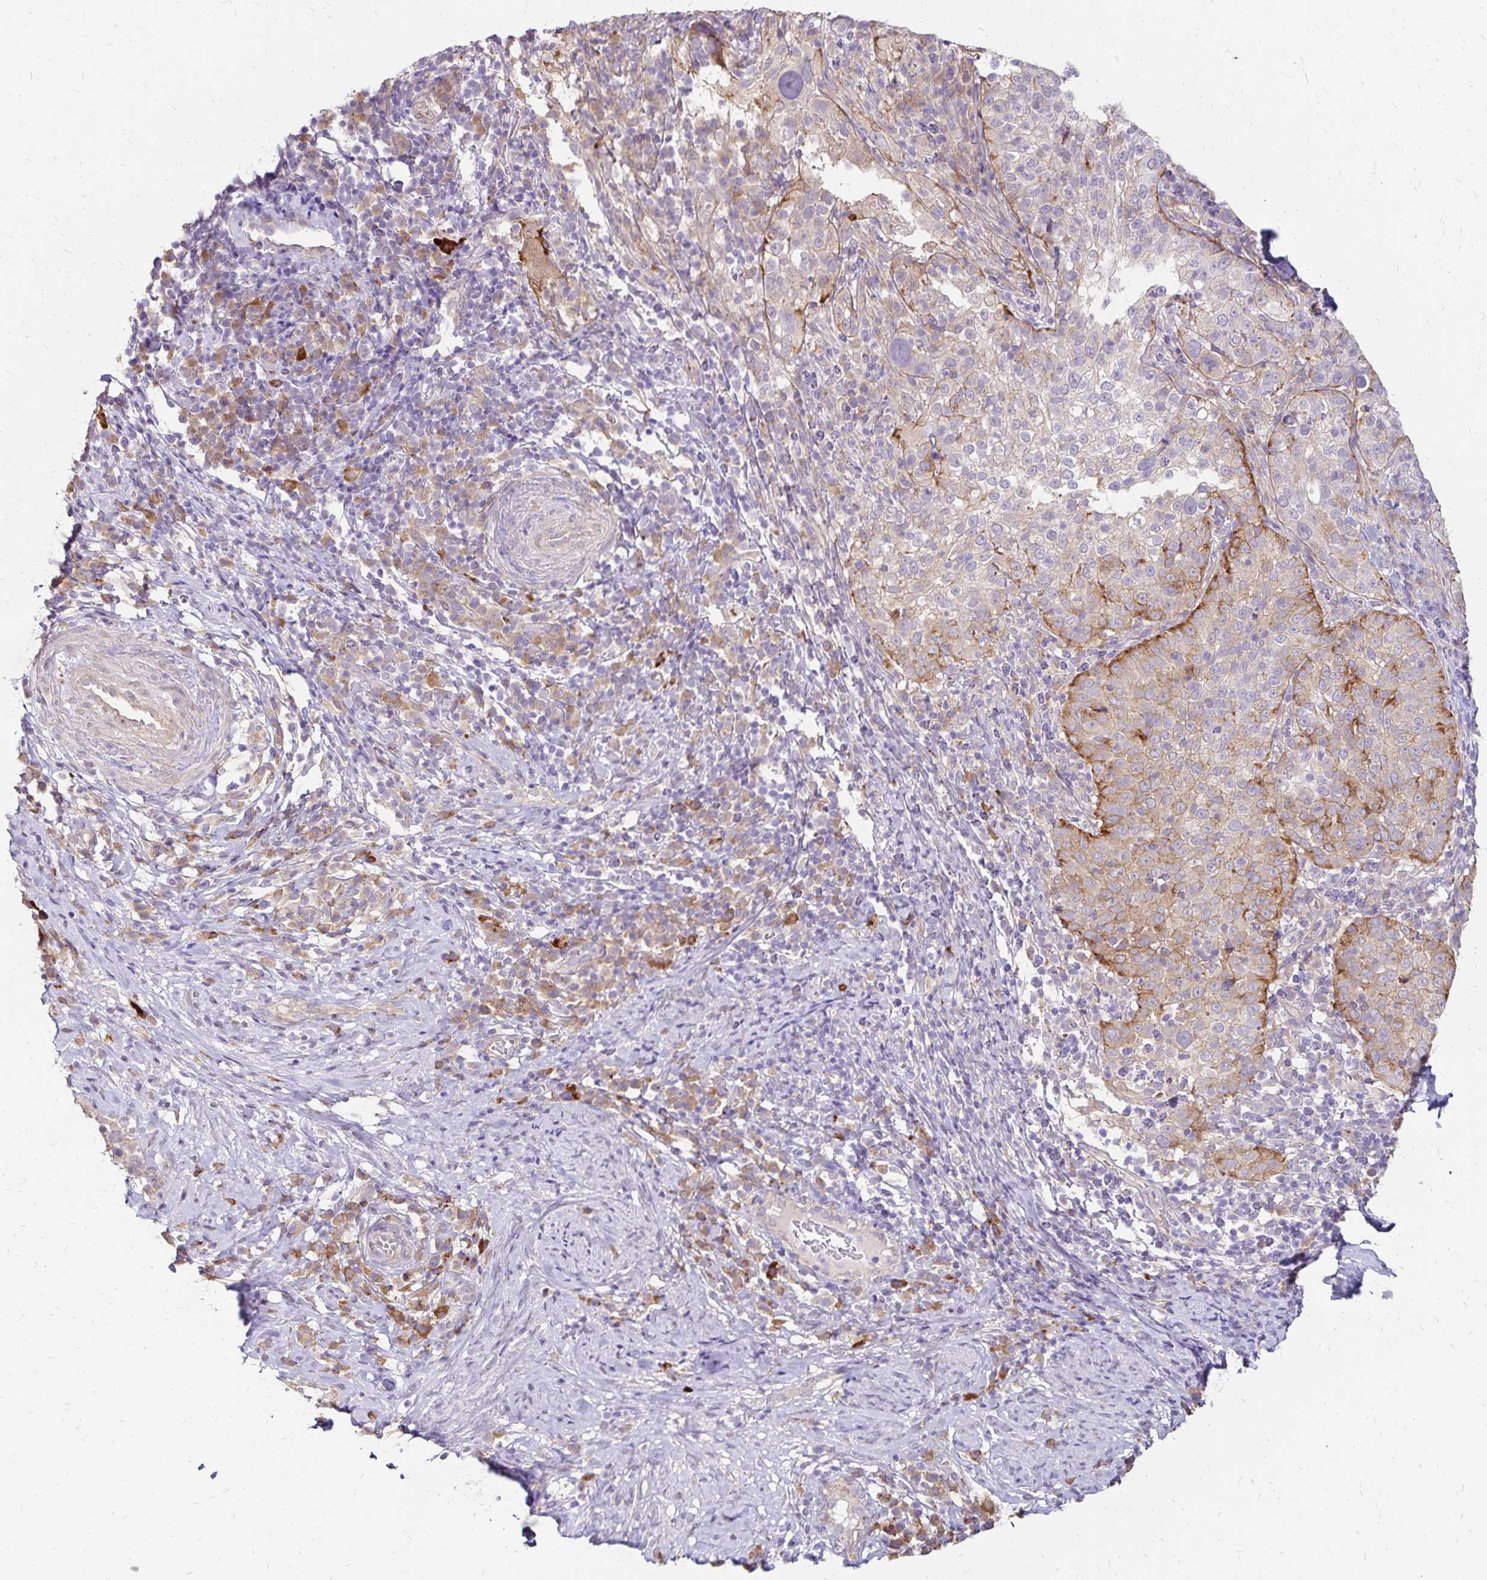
{"staining": {"intensity": "moderate", "quantity": "<25%", "location": "cytoplasmic/membranous"}, "tissue": "cervical cancer", "cell_type": "Tumor cells", "image_type": "cancer", "snomed": [{"axis": "morphology", "description": "Squamous cell carcinoma, NOS"}, {"axis": "topography", "description": "Cervix"}], "caption": "Cervical cancer tissue exhibits moderate cytoplasmic/membranous expression in about <25% of tumor cells", "gene": "PRIMA1", "patient": {"sex": "female", "age": 75}}